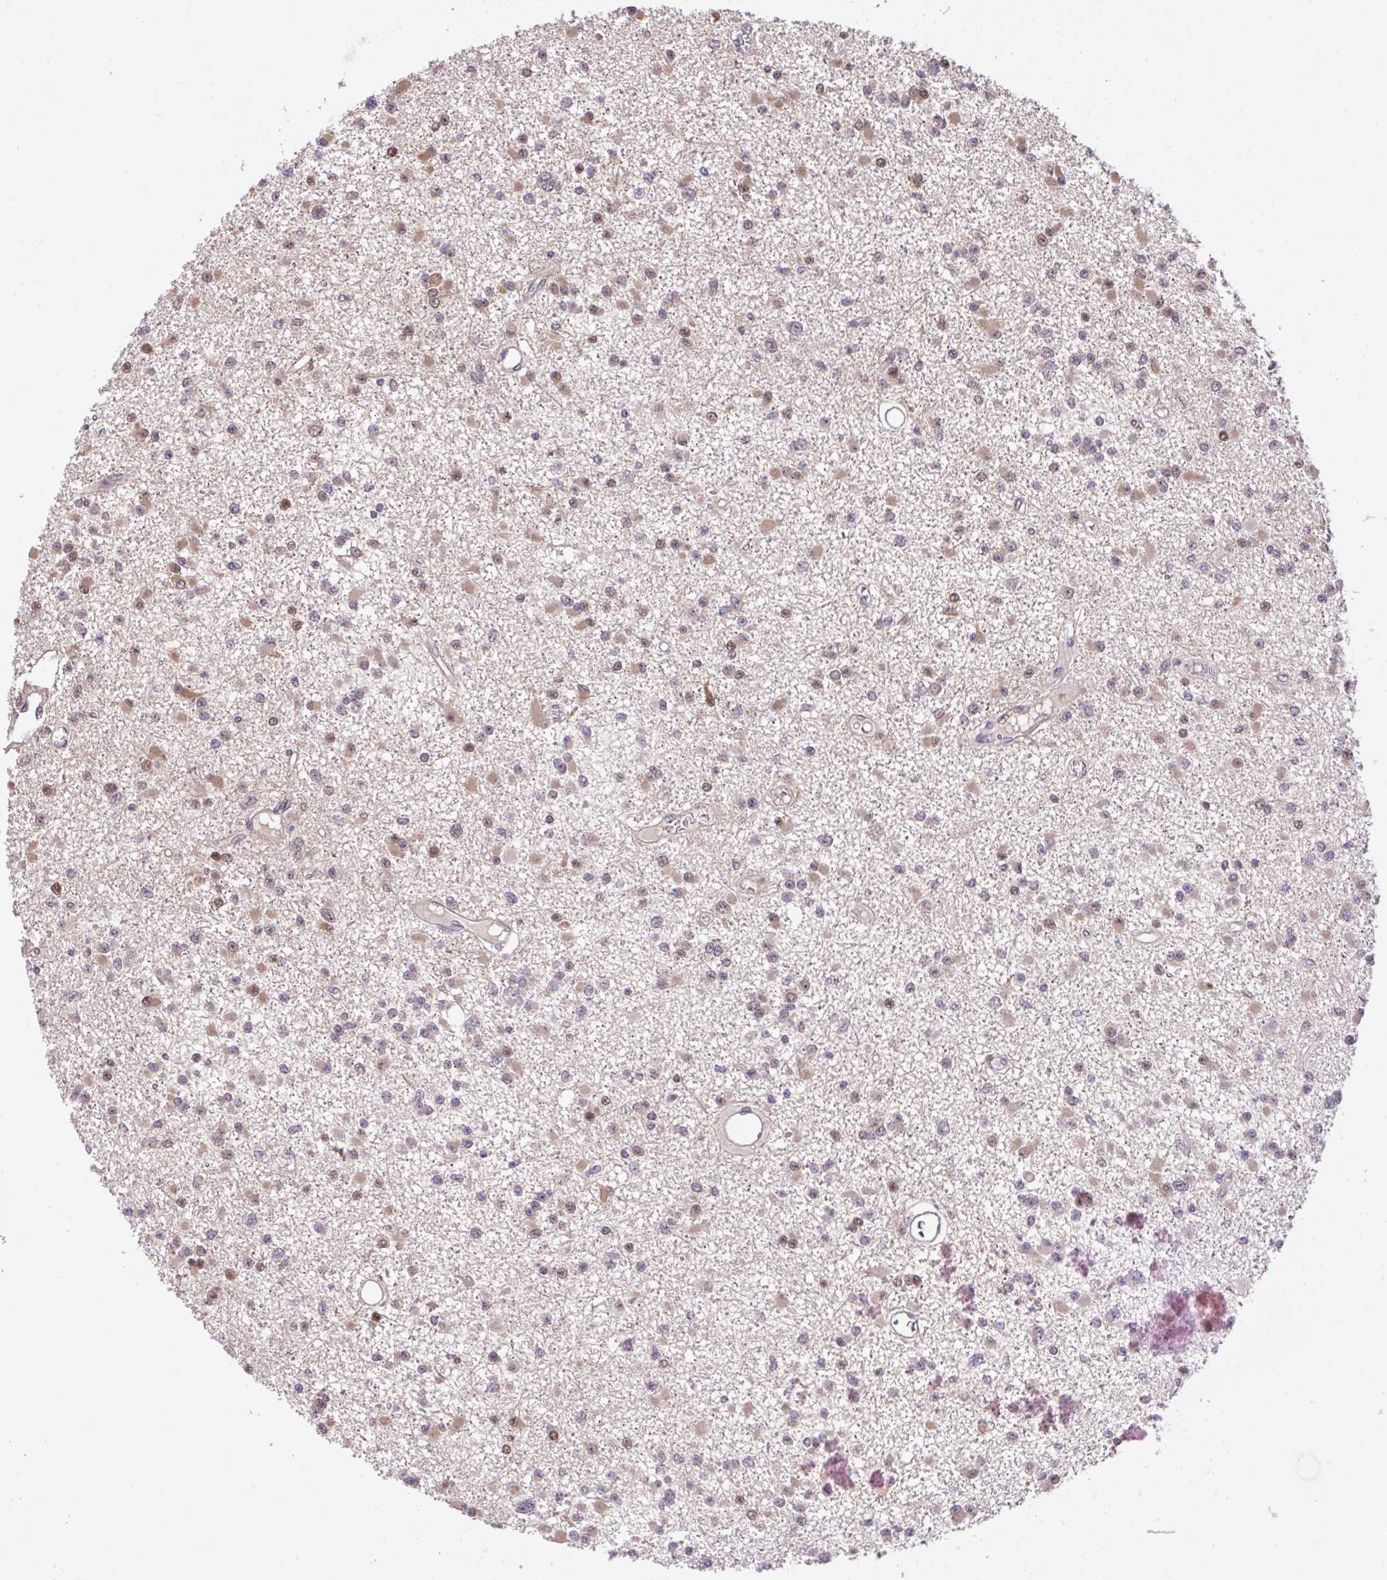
{"staining": {"intensity": "weak", "quantity": ">75%", "location": "cytoplasmic/membranous,nuclear"}, "tissue": "glioma", "cell_type": "Tumor cells", "image_type": "cancer", "snomed": [{"axis": "morphology", "description": "Glioma, malignant, Low grade"}, {"axis": "topography", "description": "Brain"}], "caption": "Immunohistochemistry photomicrograph of glioma stained for a protein (brown), which demonstrates low levels of weak cytoplasmic/membranous and nuclear staining in approximately >75% of tumor cells.", "gene": "GLIS3", "patient": {"sex": "female", "age": 22}}